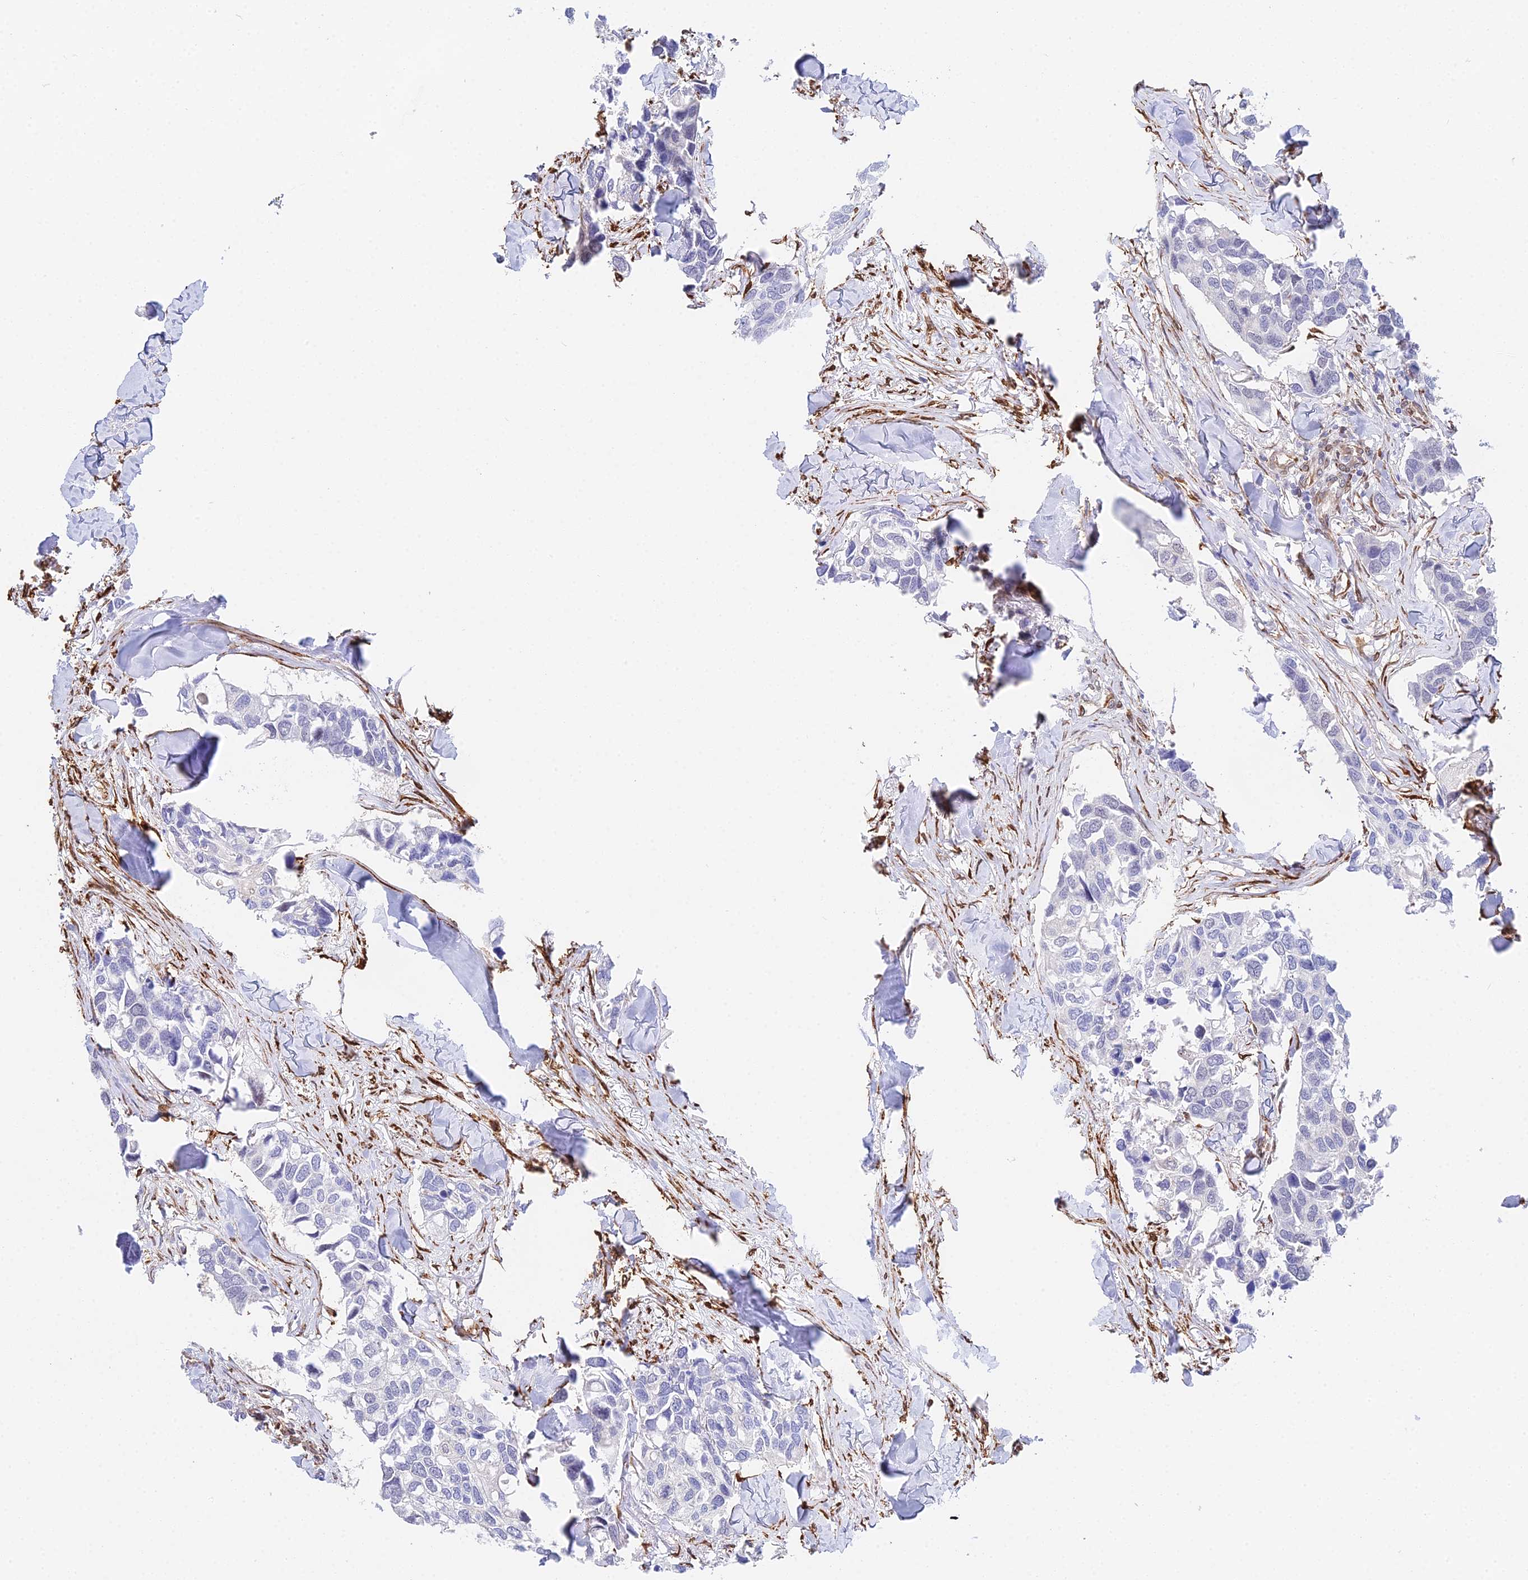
{"staining": {"intensity": "negative", "quantity": "none", "location": "none"}, "tissue": "breast cancer", "cell_type": "Tumor cells", "image_type": "cancer", "snomed": [{"axis": "morphology", "description": "Duct carcinoma"}, {"axis": "topography", "description": "Breast"}], "caption": "Immunohistochemistry (IHC) image of neoplastic tissue: human breast cancer (infiltrating ductal carcinoma) stained with DAB (3,3'-diaminobenzidine) reveals no significant protein staining in tumor cells.", "gene": "MXRA7", "patient": {"sex": "female", "age": 83}}